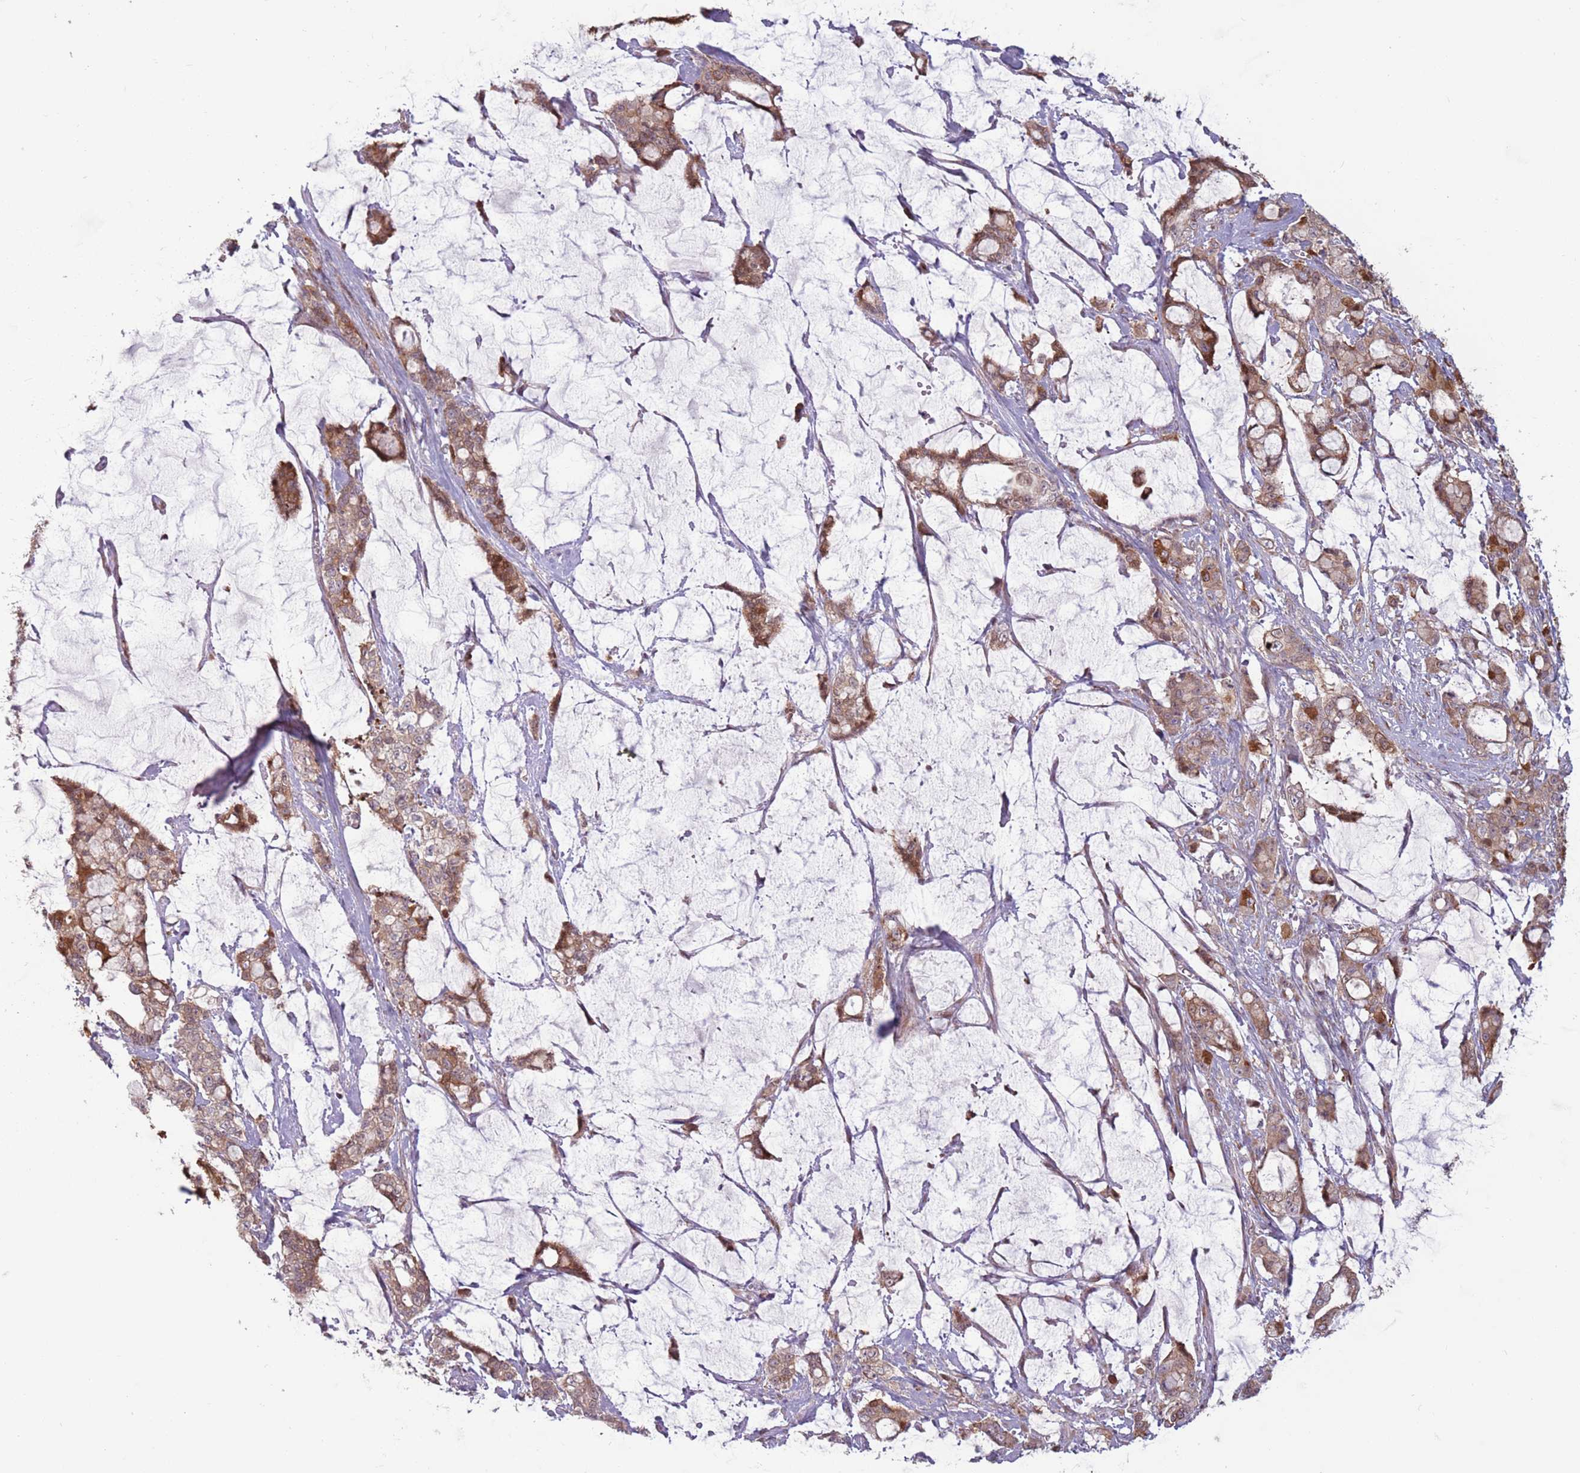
{"staining": {"intensity": "moderate", "quantity": ">75%", "location": "cytoplasmic/membranous"}, "tissue": "pancreatic cancer", "cell_type": "Tumor cells", "image_type": "cancer", "snomed": [{"axis": "morphology", "description": "Adenocarcinoma, NOS"}, {"axis": "topography", "description": "Pancreas"}], "caption": "Pancreatic cancer stained with immunohistochemistry (IHC) displays moderate cytoplasmic/membranous expression in approximately >75% of tumor cells. The staining was performed using DAB to visualize the protein expression in brown, while the nuclei were stained in blue with hematoxylin (Magnification: 20x).", "gene": "CCDC150", "patient": {"sex": "female", "age": 73}}